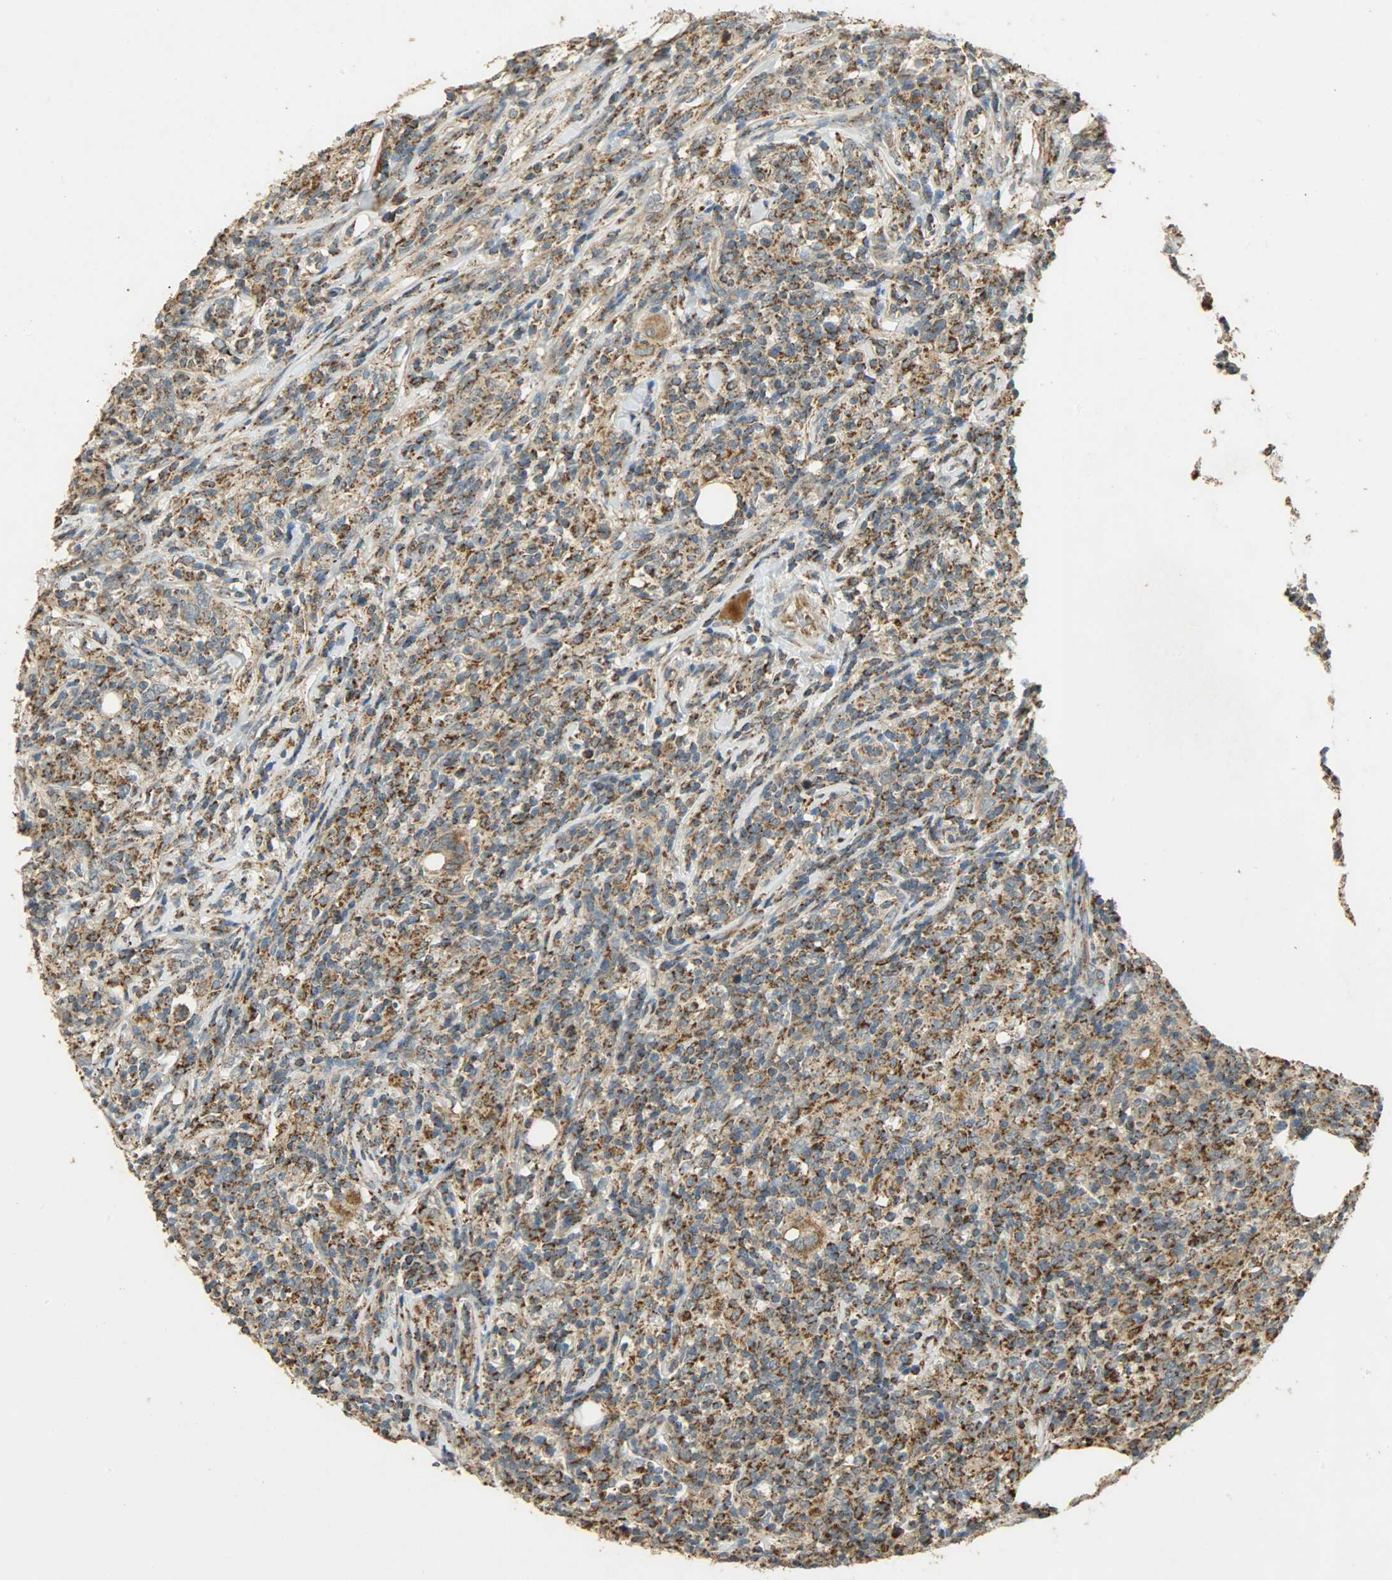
{"staining": {"intensity": "moderate", "quantity": ">75%", "location": "cytoplasmic/membranous"}, "tissue": "lymphoma", "cell_type": "Tumor cells", "image_type": "cancer", "snomed": [{"axis": "morphology", "description": "Malignant lymphoma, non-Hodgkin's type, High grade"}, {"axis": "topography", "description": "Lymph node"}], "caption": "A medium amount of moderate cytoplasmic/membranous positivity is appreciated in approximately >75% of tumor cells in malignant lymphoma, non-Hodgkin's type (high-grade) tissue. (brown staining indicates protein expression, while blue staining denotes nuclei).", "gene": "HDHD5", "patient": {"sex": "female", "age": 84}}